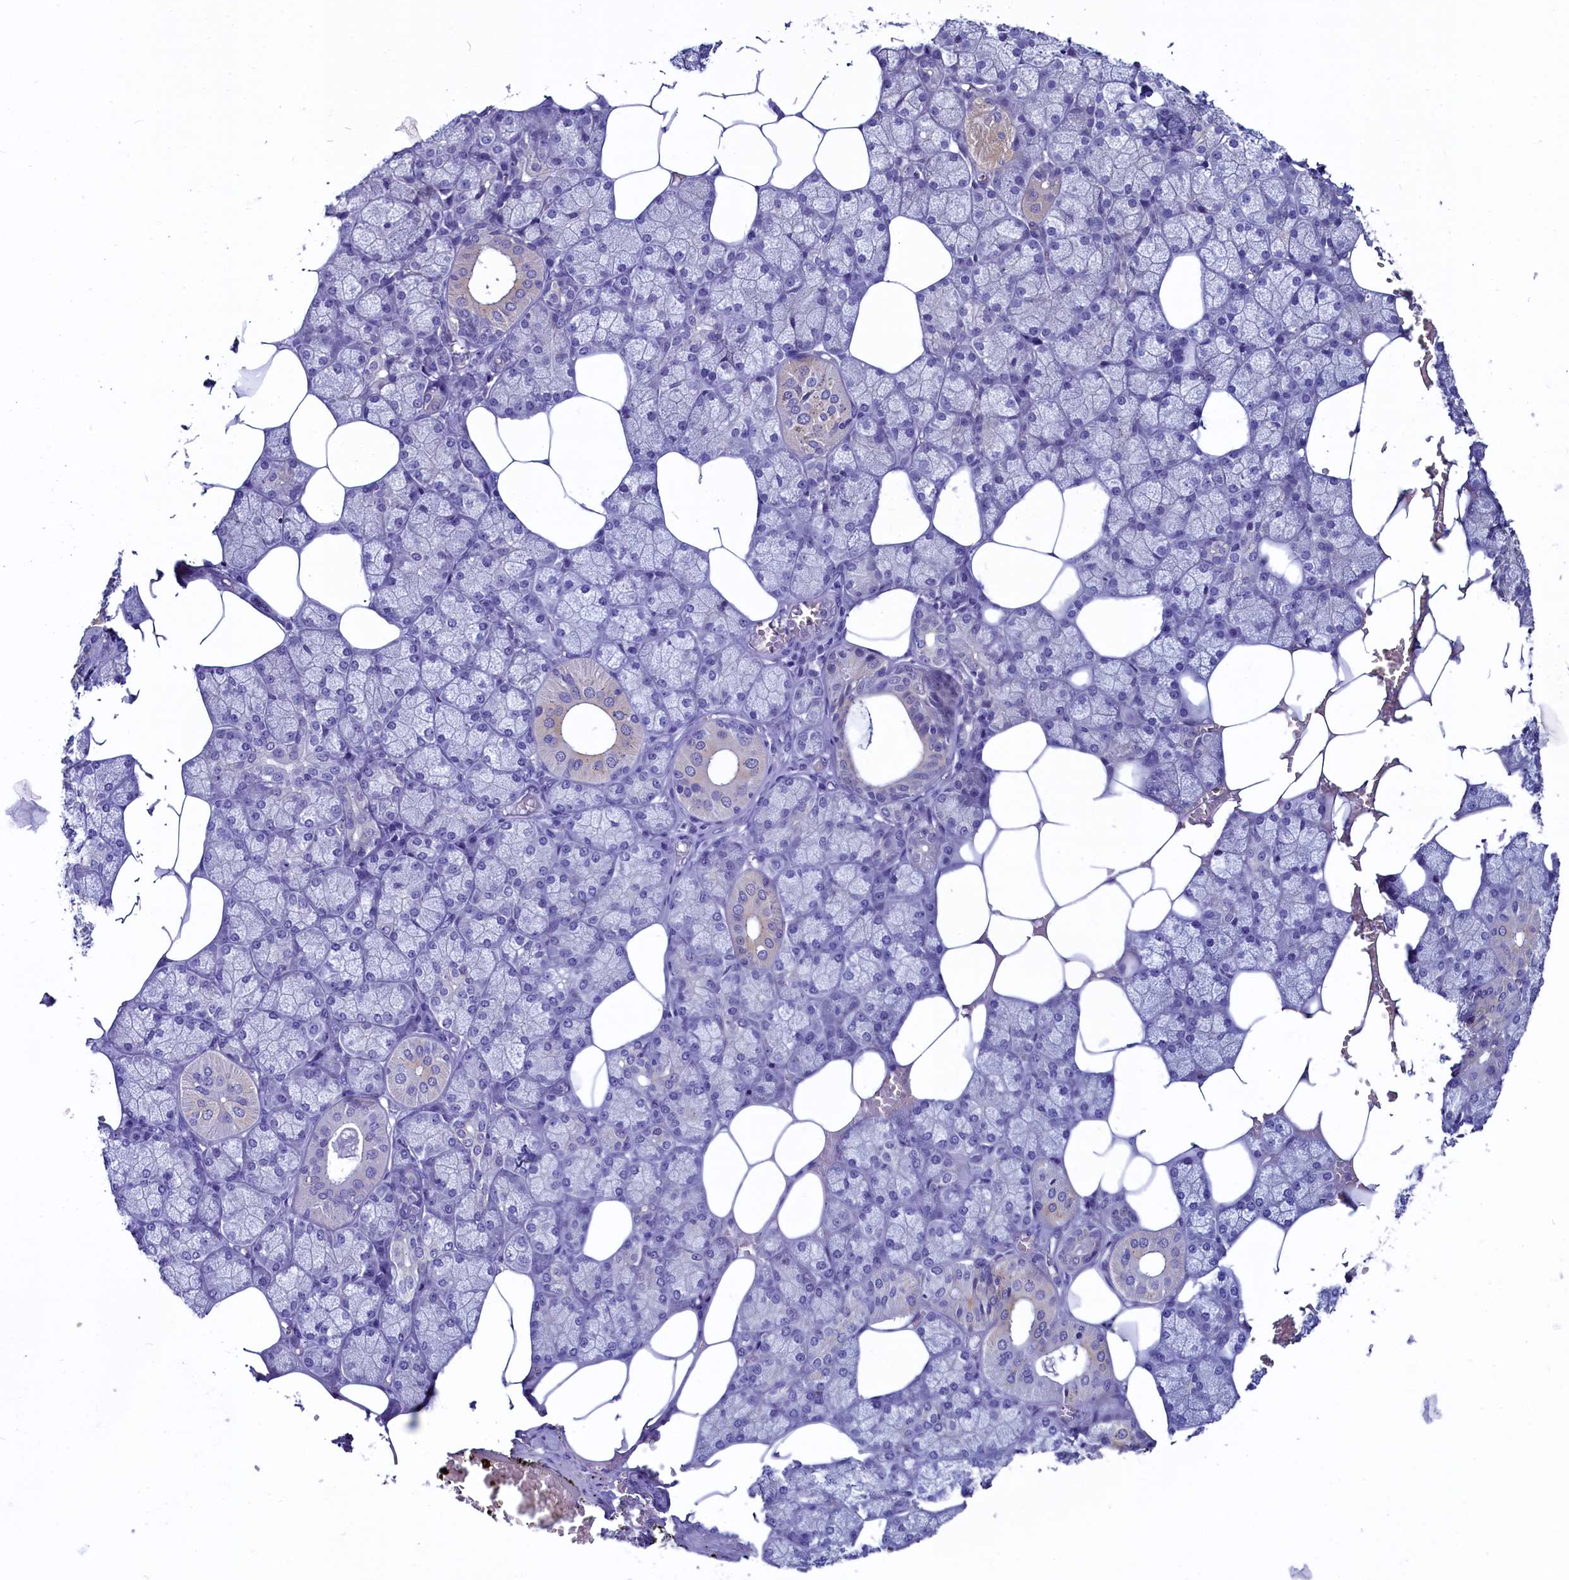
{"staining": {"intensity": "weak", "quantity": "<25%", "location": "cytoplasmic/membranous"}, "tissue": "salivary gland", "cell_type": "Glandular cells", "image_type": "normal", "snomed": [{"axis": "morphology", "description": "Normal tissue, NOS"}, {"axis": "topography", "description": "Salivary gland"}], "caption": "The histopathology image reveals no staining of glandular cells in unremarkable salivary gland.", "gene": "CIAPIN1", "patient": {"sex": "male", "age": 62}}